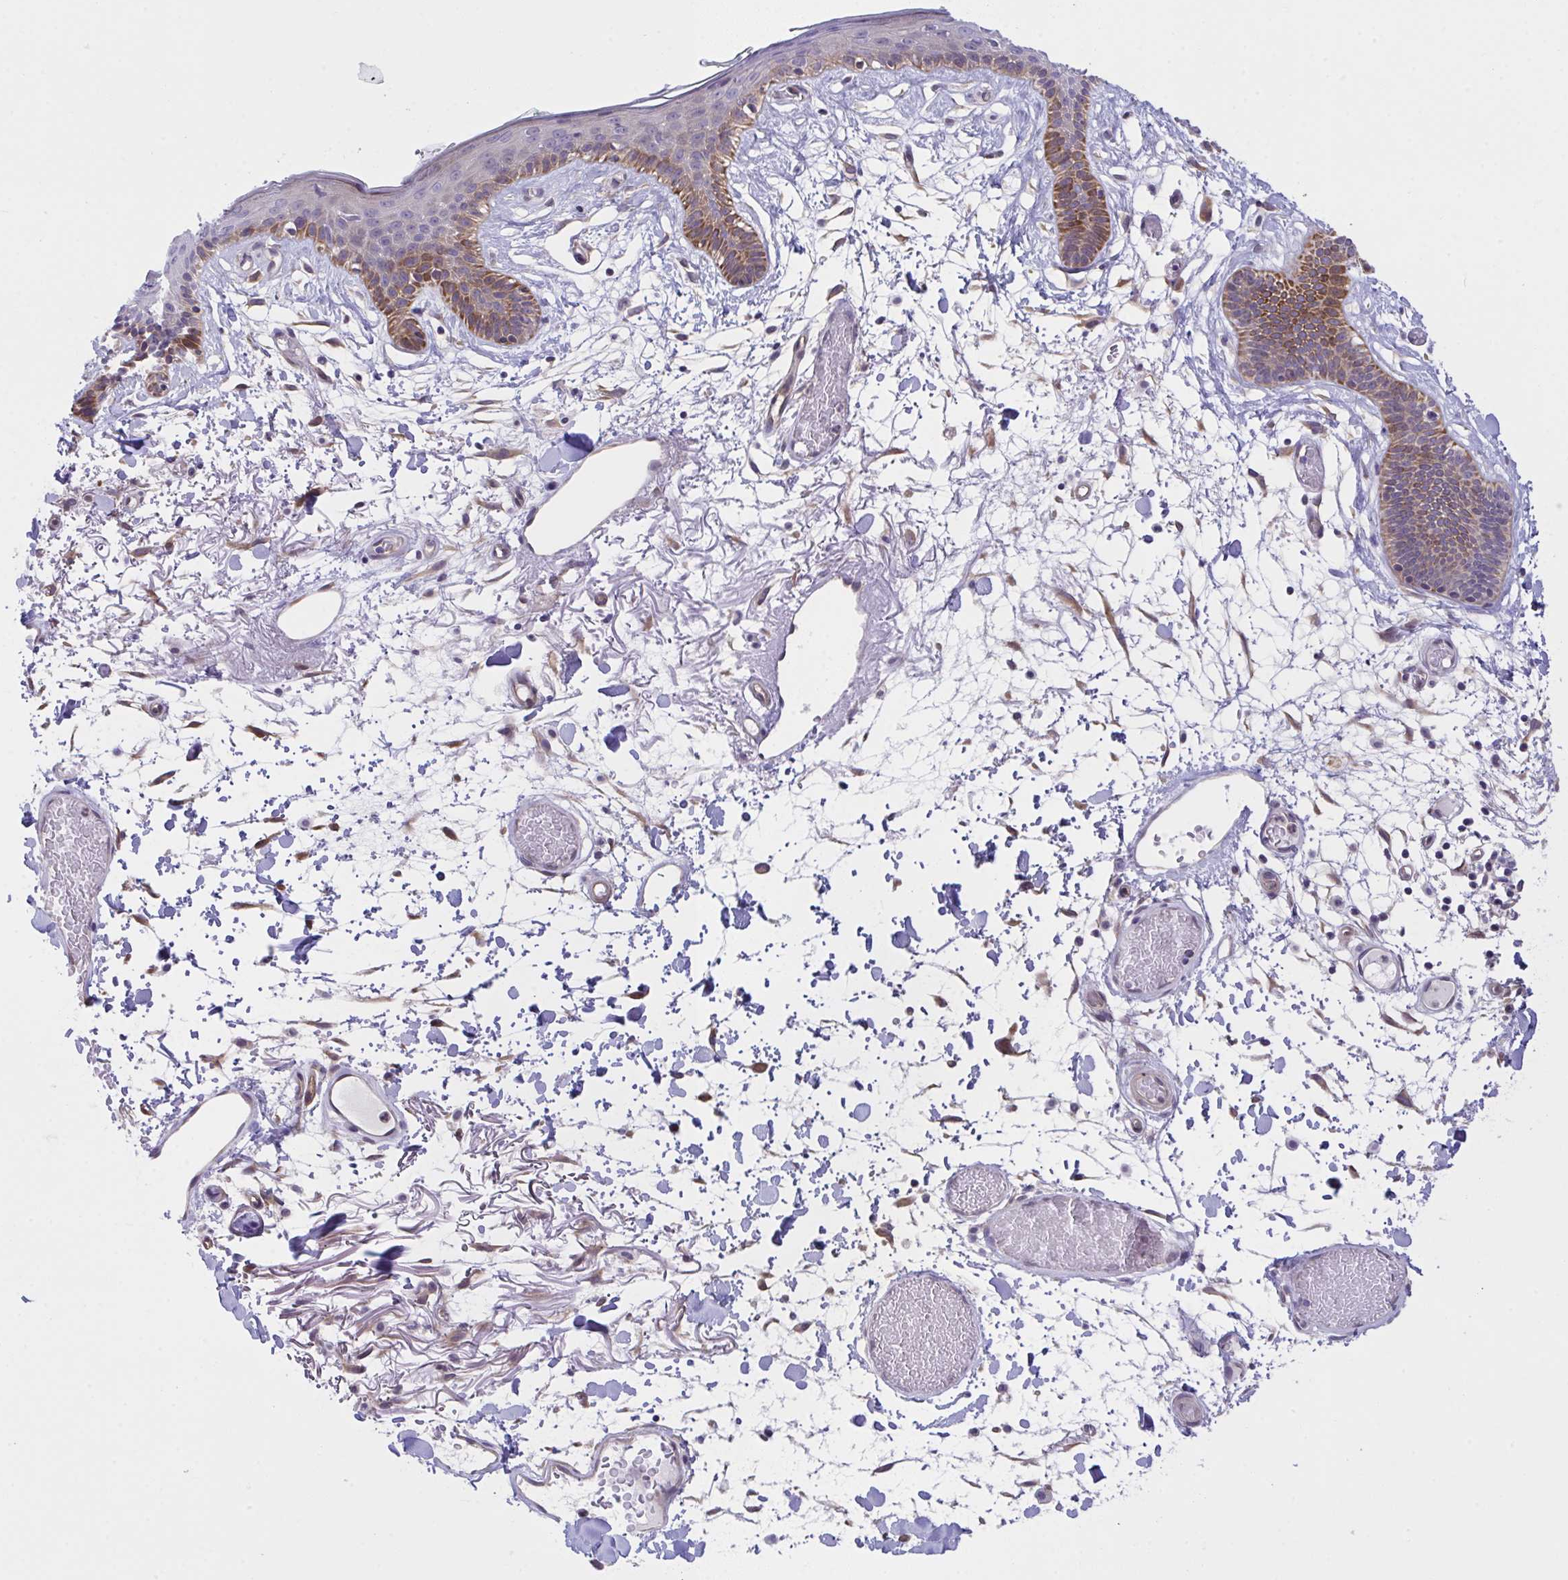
{"staining": {"intensity": "negative", "quantity": "none", "location": "none"}, "tissue": "skin", "cell_type": "Fibroblasts", "image_type": "normal", "snomed": [{"axis": "morphology", "description": "Normal tissue, NOS"}, {"axis": "topography", "description": "Skin"}], "caption": "This is an IHC photomicrograph of benign skin. There is no expression in fibroblasts.", "gene": "RHOXF1", "patient": {"sex": "male", "age": 79}}